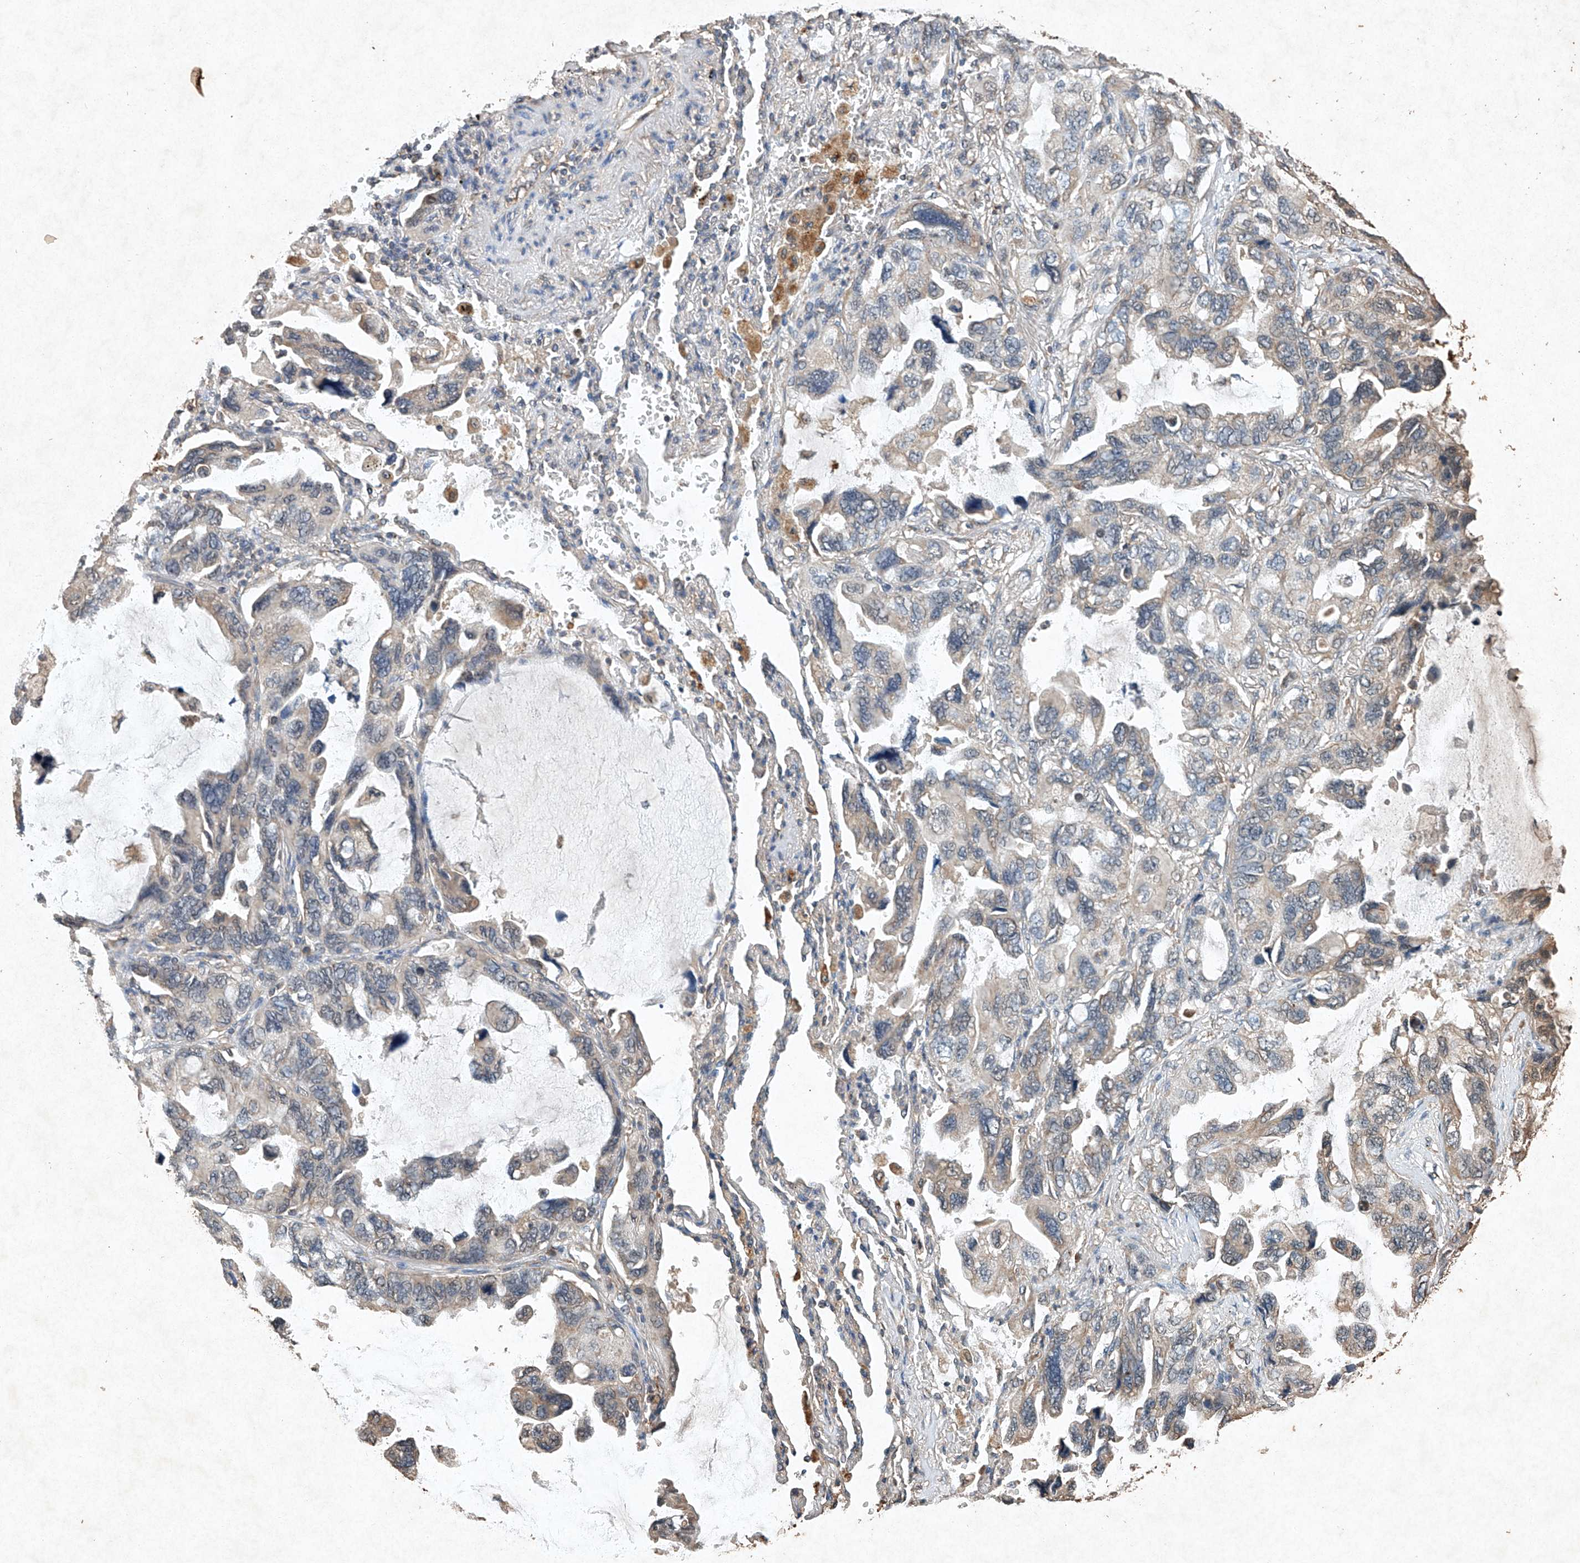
{"staining": {"intensity": "weak", "quantity": "<25%", "location": "cytoplasmic/membranous"}, "tissue": "lung cancer", "cell_type": "Tumor cells", "image_type": "cancer", "snomed": [{"axis": "morphology", "description": "Squamous cell carcinoma, NOS"}, {"axis": "topography", "description": "Lung"}], "caption": "Histopathology image shows no significant protein staining in tumor cells of squamous cell carcinoma (lung). The staining was performed using DAB to visualize the protein expression in brown, while the nuclei were stained in blue with hematoxylin (Magnification: 20x).", "gene": "STK3", "patient": {"sex": "female", "age": 73}}